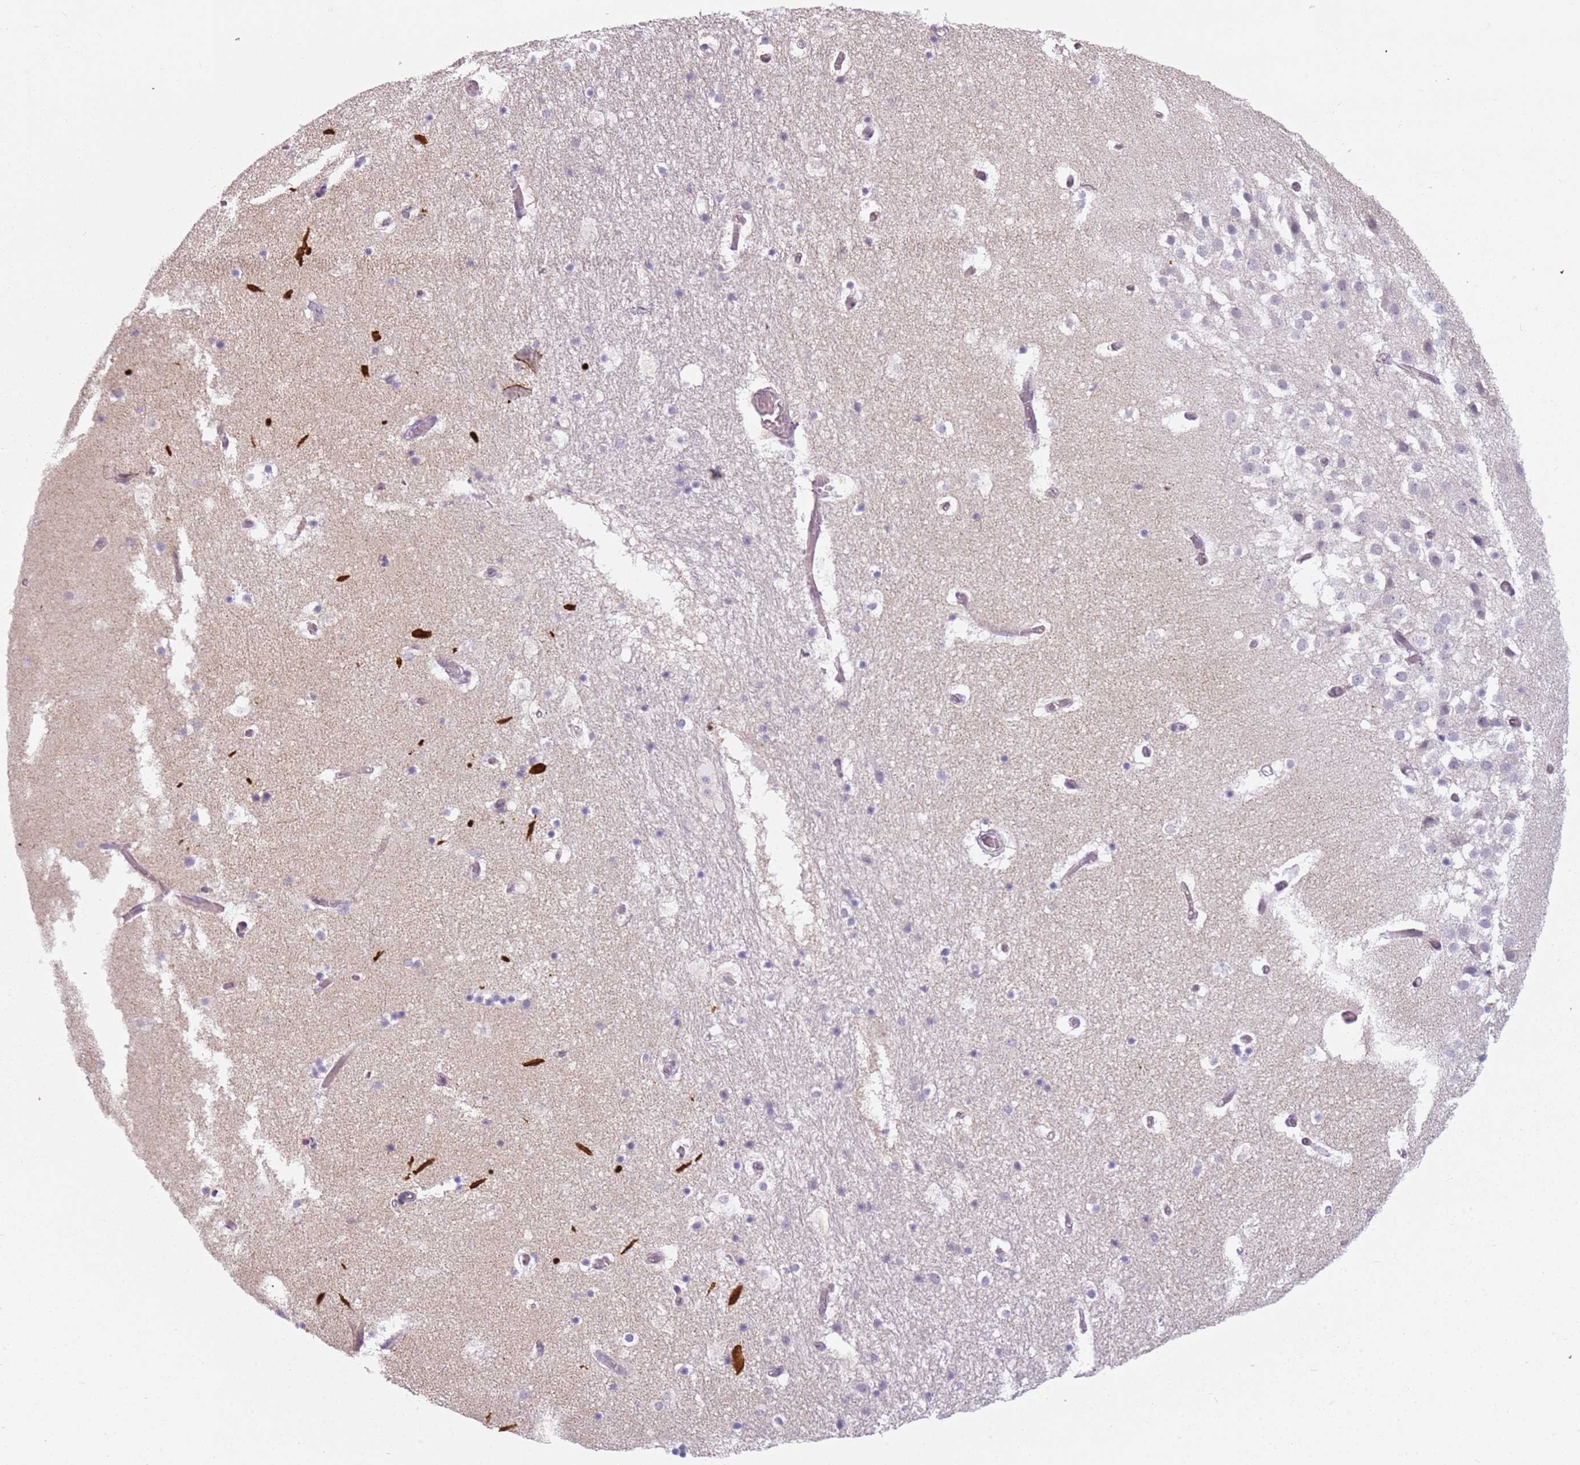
{"staining": {"intensity": "negative", "quantity": "none", "location": "none"}, "tissue": "hippocampus", "cell_type": "Glial cells", "image_type": "normal", "snomed": [{"axis": "morphology", "description": "Normal tissue, NOS"}, {"axis": "topography", "description": "Hippocampus"}], "caption": "Photomicrograph shows no significant protein positivity in glial cells of normal hippocampus. (DAB (3,3'-diaminobenzidine) IHC, high magnification).", "gene": "DEFB116", "patient": {"sex": "female", "age": 52}}